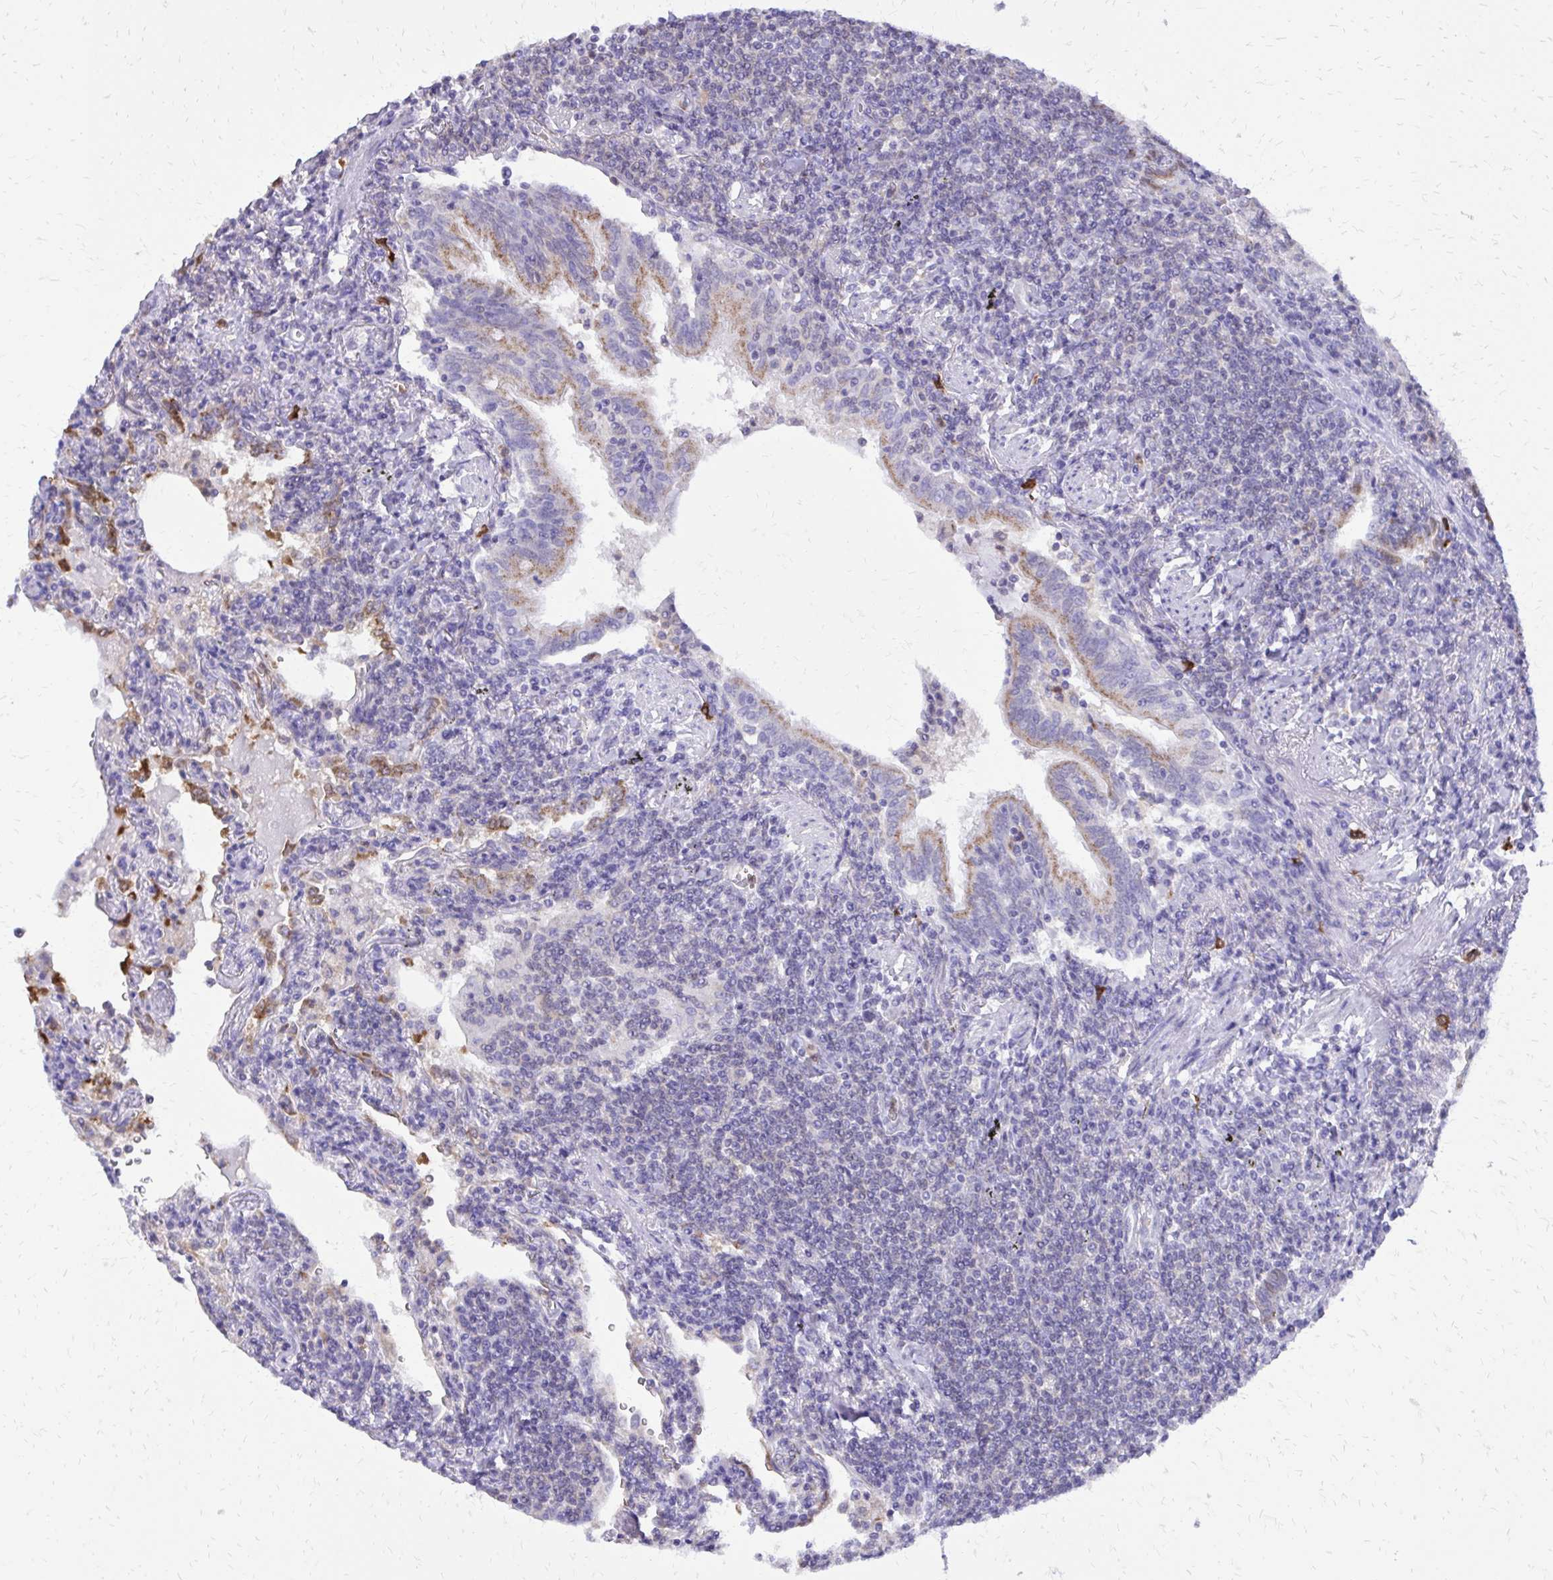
{"staining": {"intensity": "negative", "quantity": "none", "location": "none"}, "tissue": "lymphoma", "cell_type": "Tumor cells", "image_type": "cancer", "snomed": [{"axis": "morphology", "description": "Malignant lymphoma, non-Hodgkin's type, Low grade"}, {"axis": "topography", "description": "Lung"}], "caption": "A micrograph of lymphoma stained for a protein displays no brown staining in tumor cells.", "gene": "CAT", "patient": {"sex": "female", "age": 71}}